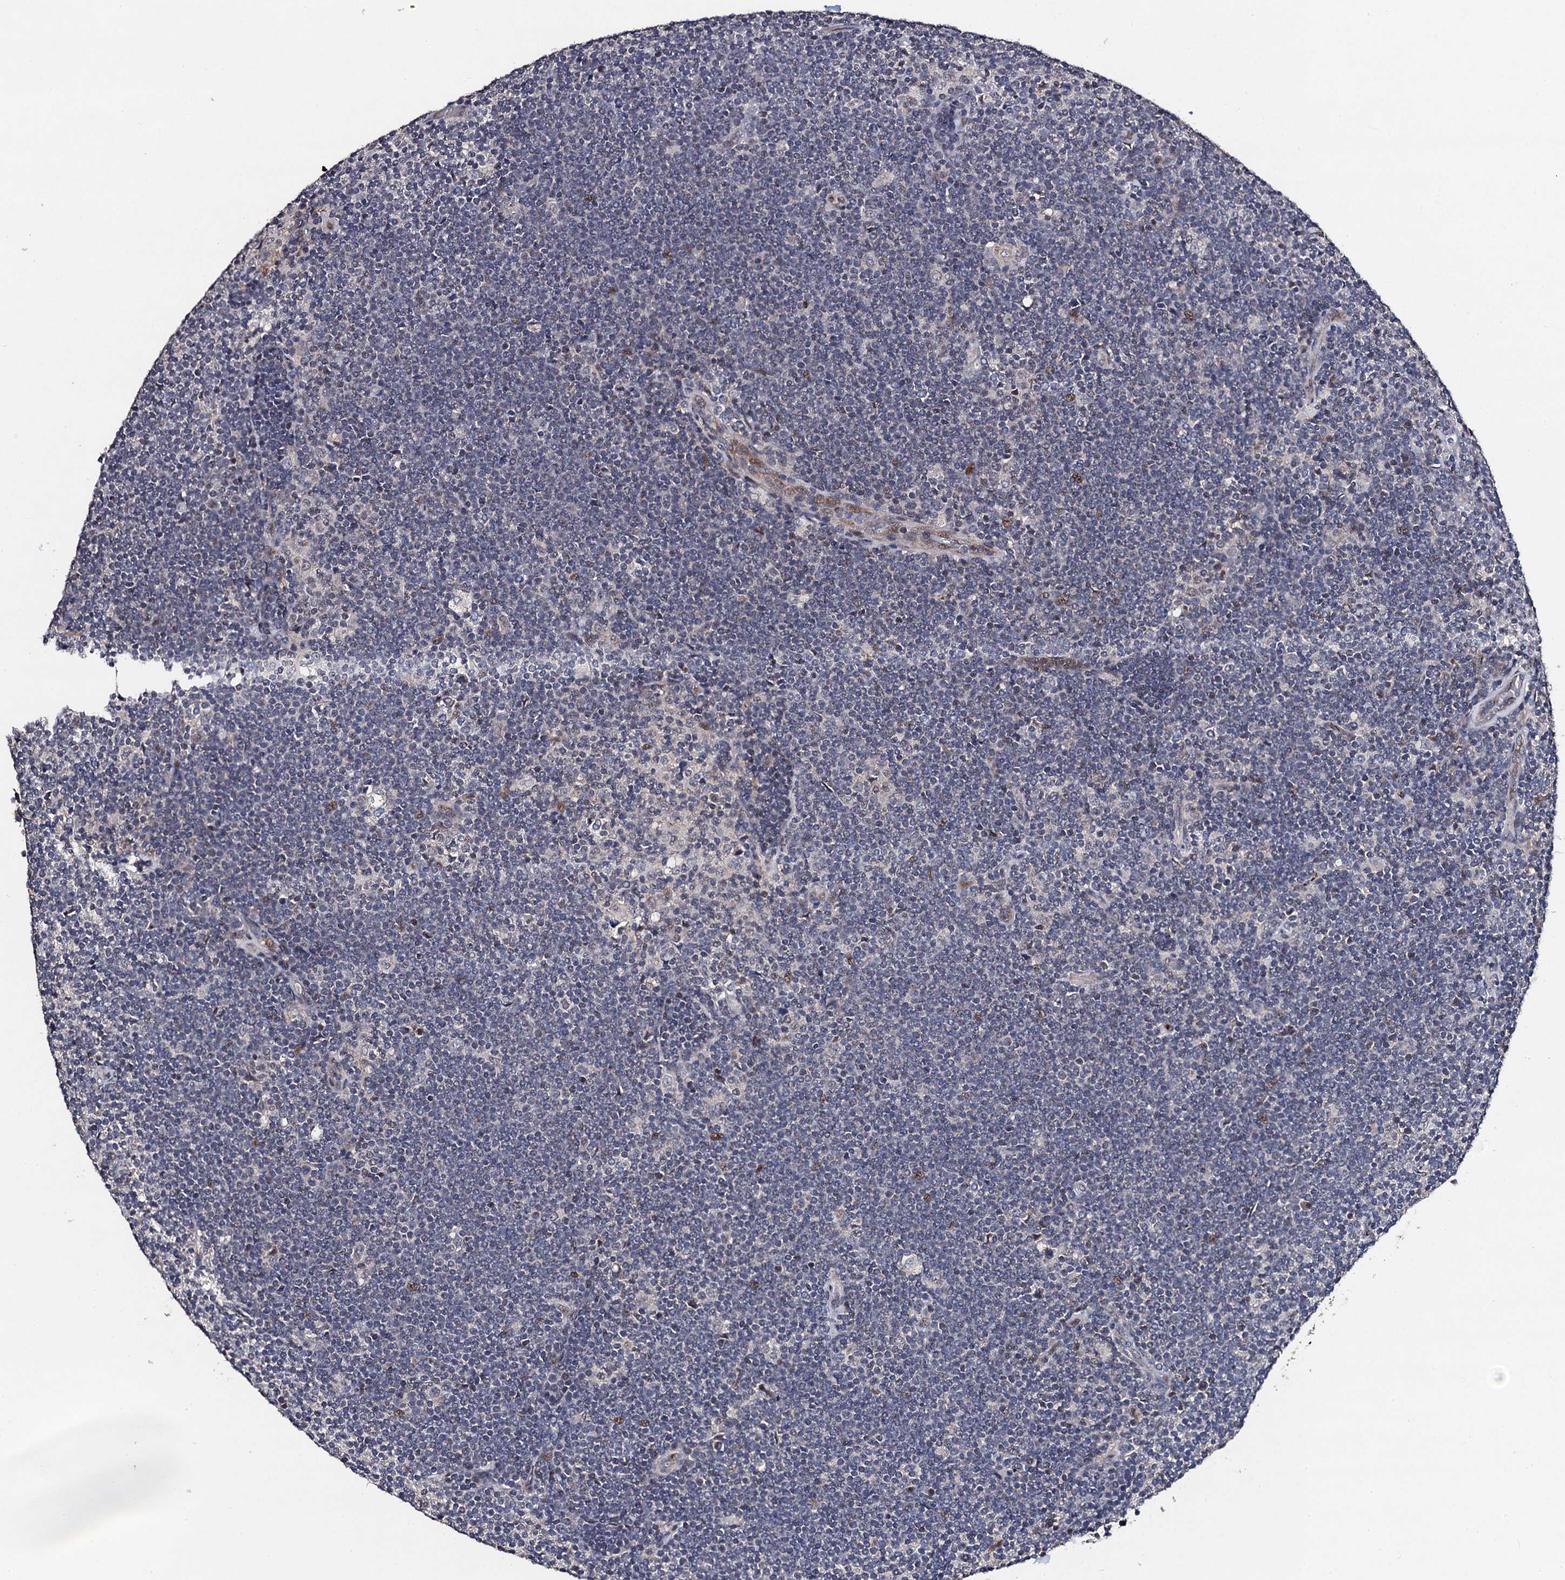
{"staining": {"intensity": "negative", "quantity": "none", "location": "none"}, "tissue": "lymphoma", "cell_type": "Tumor cells", "image_type": "cancer", "snomed": [{"axis": "morphology", "description": "Hodgkin's disease, NOS"}, {"axis": "topography", "description": "Lymph node"}], "caption": "DAB (3,3'-diaminobenzidine) immunohistochemical staining of human Hodgkin's disease exhibits no significant positivity in tumor cells. (DAB (3,3'-diaminobenzidine) immunohistochemistry (IHC) visualized using brightfield microscopy, high magnification).", "gene": "PPTC7", "patient": {"sex": "female", "age": 57}}